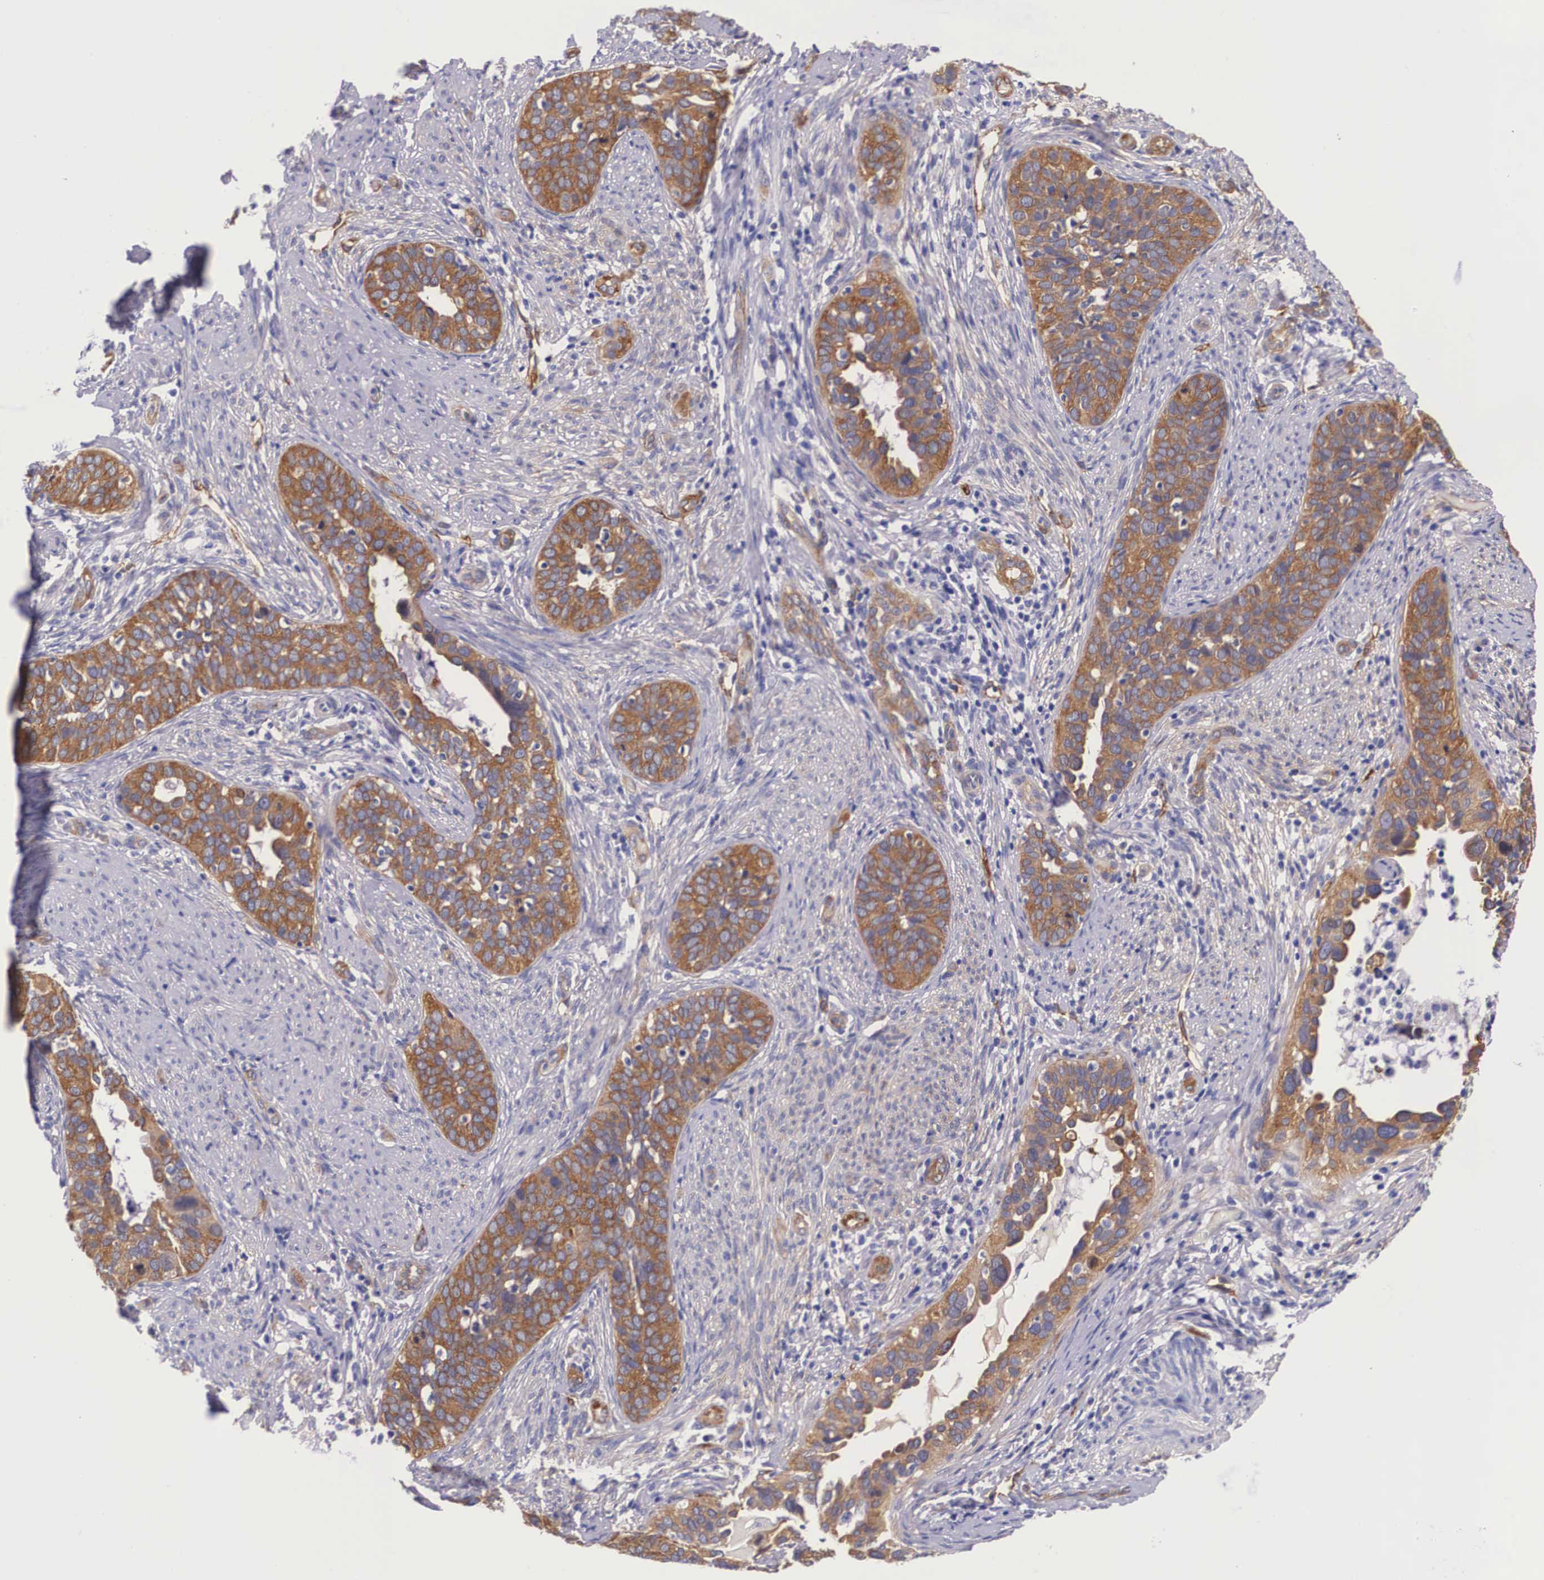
{"staining": {"intensity": "strong", "quantity": ">75%", "location": "cytoplasmic/membranous"}, "tissue": "cervical cancer", "cell_type": "Tumor cells", "image_type": "cancer", "snomed": [{"axis": "morphology", "description": "Squamous cell carcinoma, NOS"}, {"axis": "topography", "description": "Cervix"}], "caption": "A high-resolution micrograph shows immunohistochemistry staining of squamous cell carcinoma (cervical), which shows strong cytoplasmic/membranous positivity in approximately >75% of tumor cells. Ihc stains the protein of interest in brown and the nuclei are stained blue.", "gene": "BCAR1", "patient": {"sex": "female", "age": 31}}